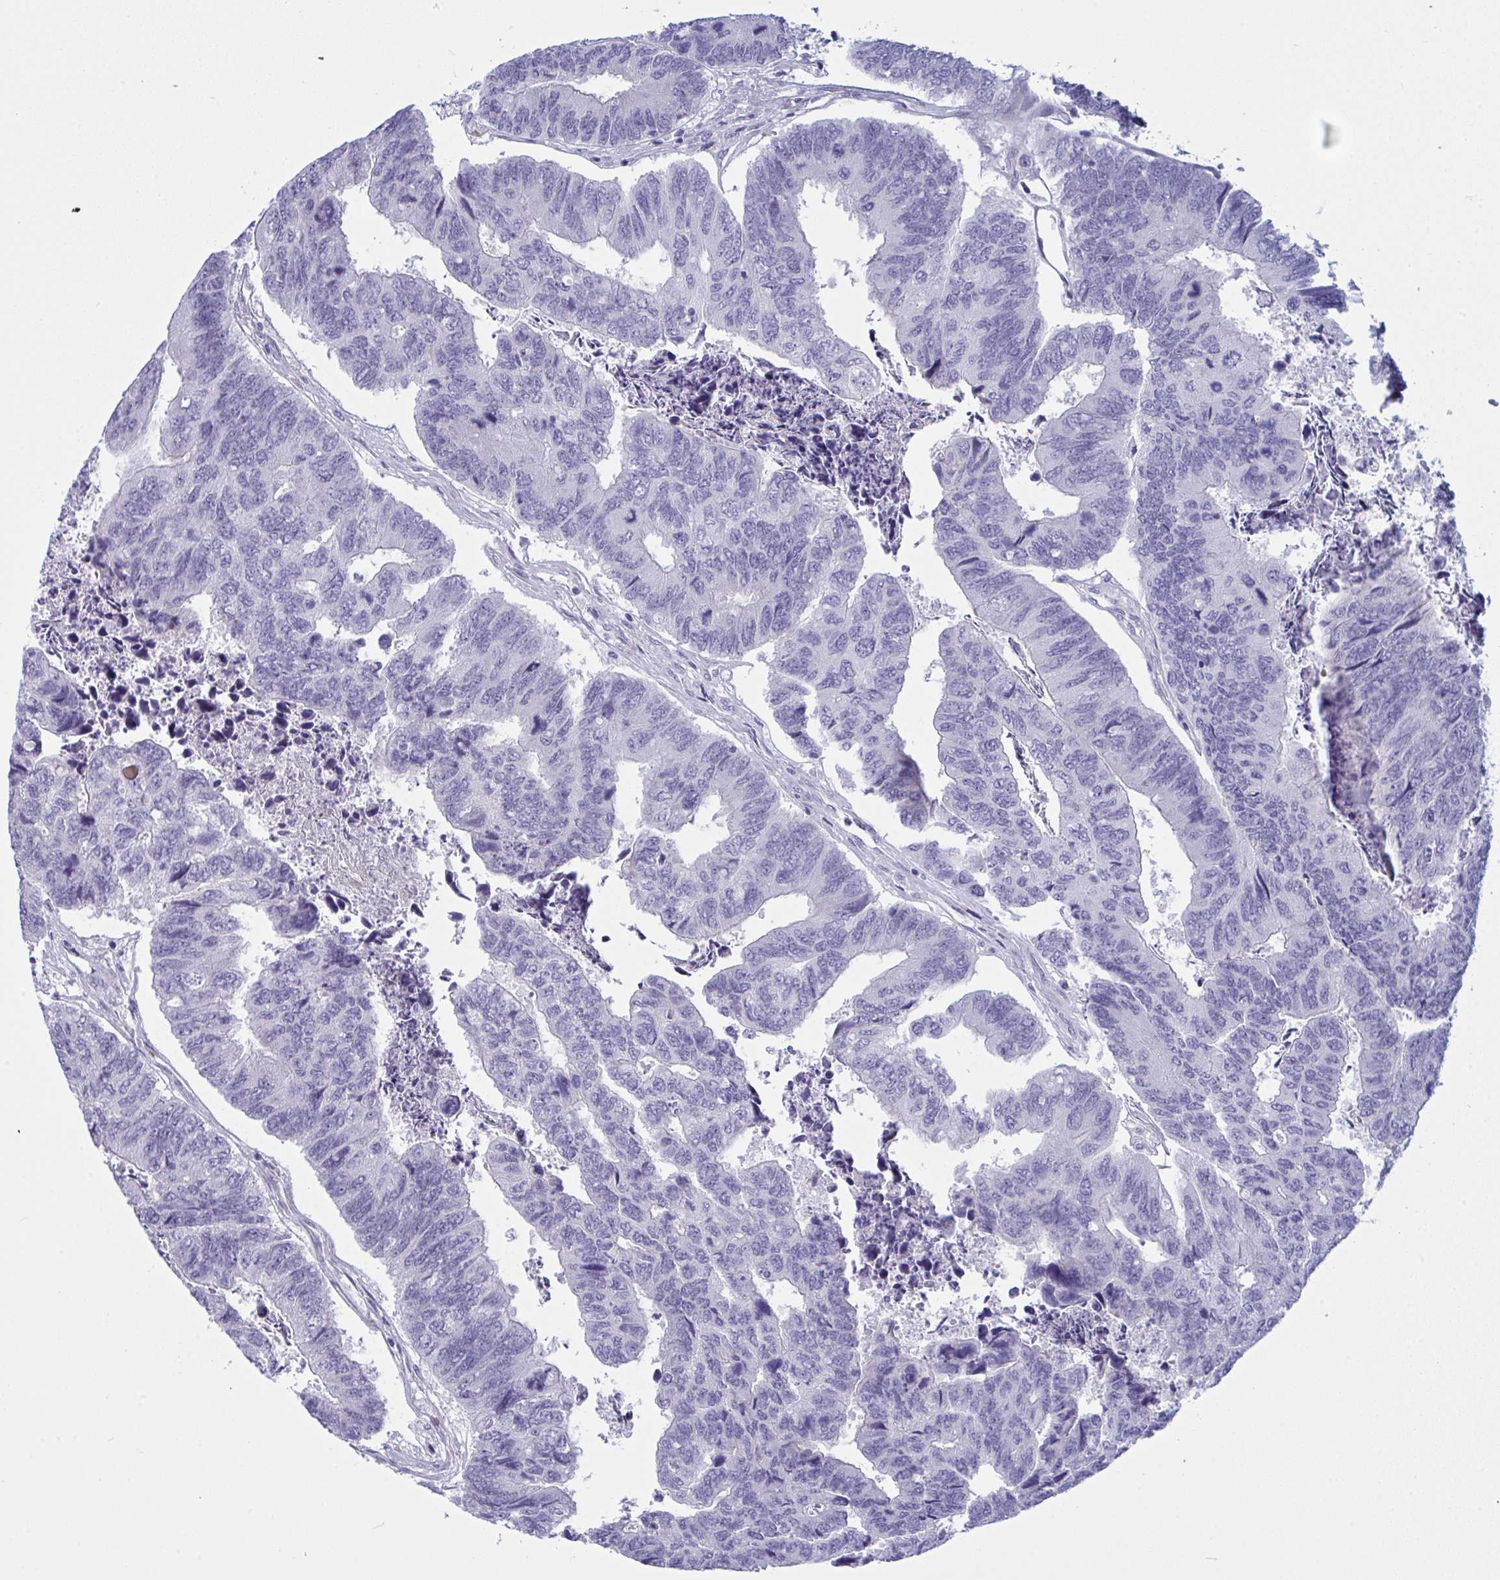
{"staining": {"intensity": "negative", "quantity": "none", "location": "none"}, "tissue": "colorectal cancer", "cell_type": "Tumor cells", "image_type": "cancer", "snomed": [{"axis": "morphology", "description": "Adenocarcinoma, NOS"}, {"axis": "topography", "description": "Colon"}], "caption": "DAB immunohistochemical staining of human colorectal cancer (adenocarcinoma) exhibits no significant positivity in tumor cells.", "gene": "ZNF684", "patient": {"sex": "female", "age": 67}}